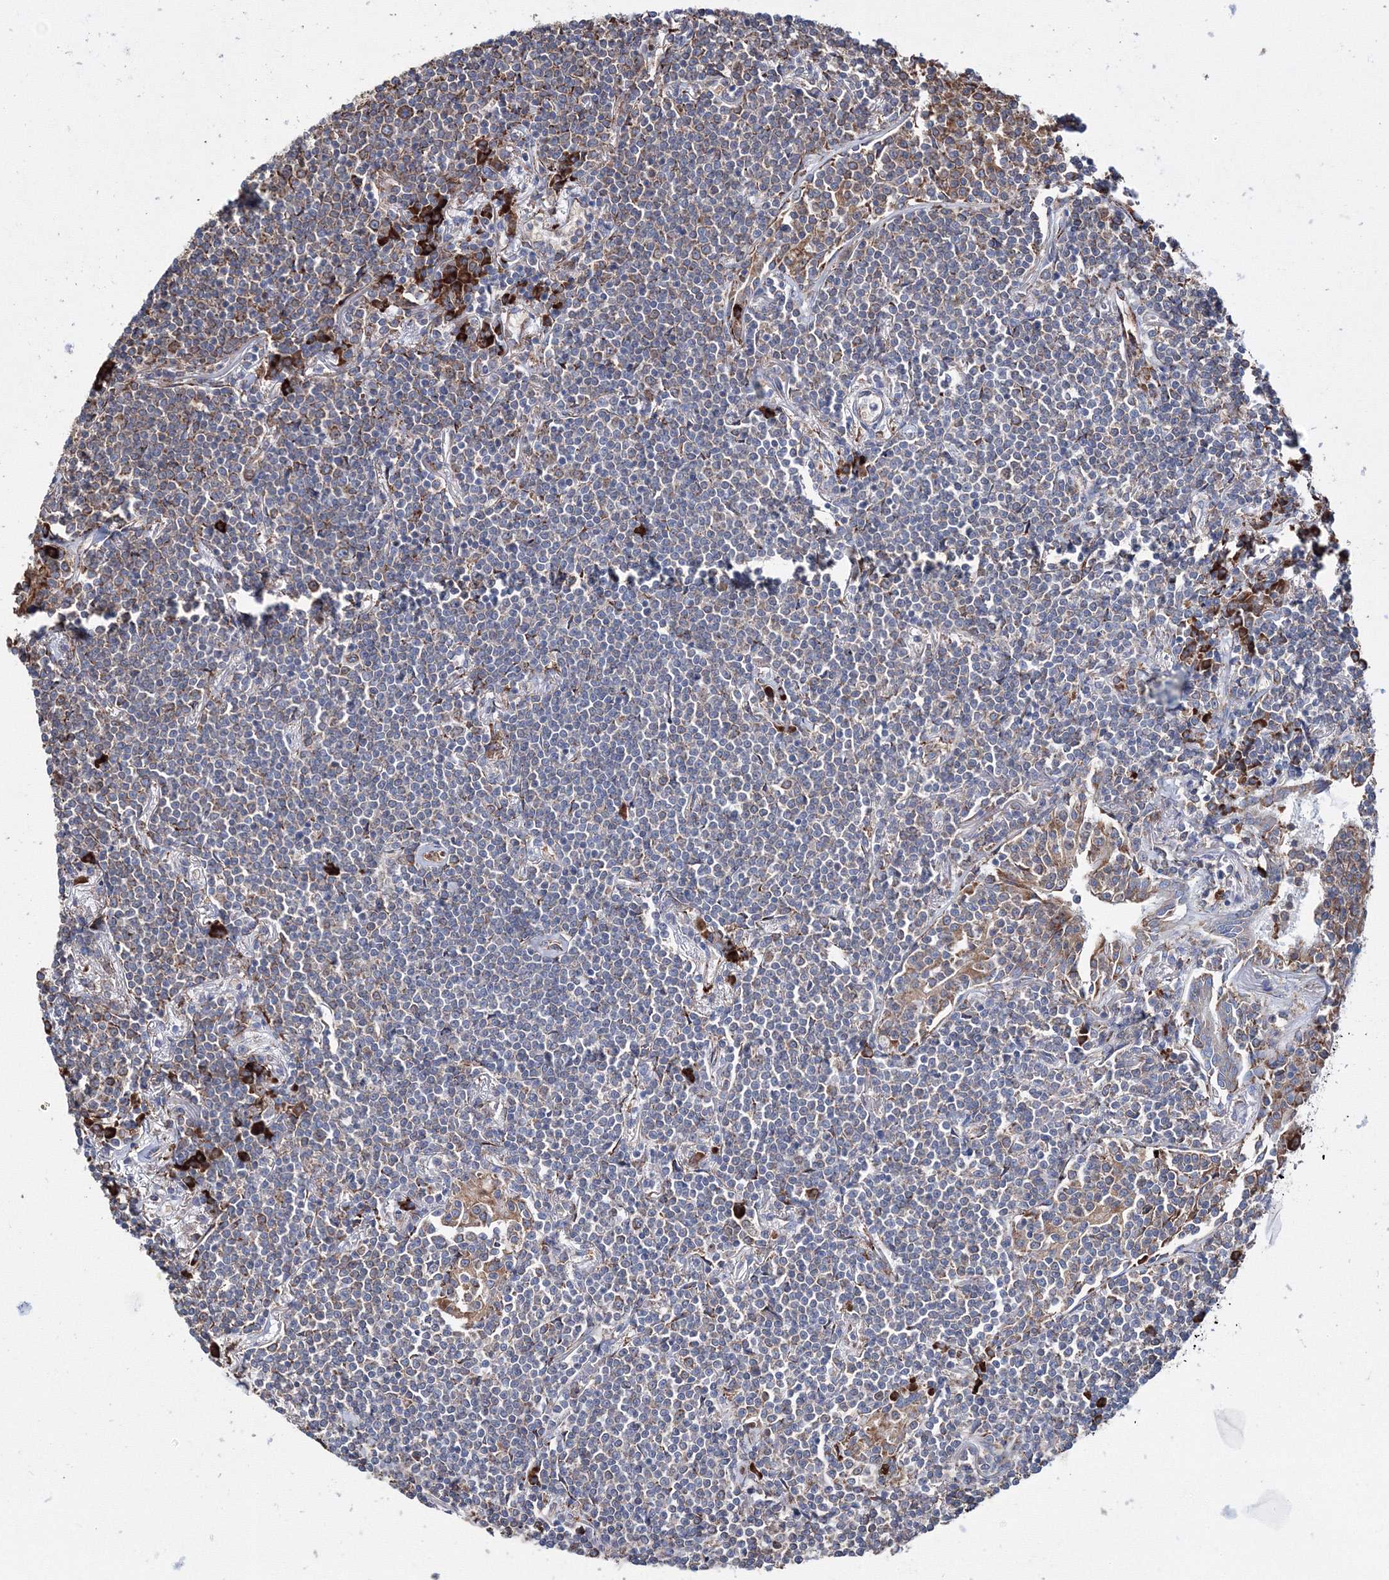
{"staining": {"intensity": "moderate", "quantity": "25%-75%", "location": "cytoplasmic/membranous"}, "tissue": "lymphoma", "cell_type": "Tumor cells", "image_type": "cancer", "snomed": [{"axis": "morphology", "description": "Malignant lymphoma, non-Hodgkin's type, Low grade"}, {"axis": "topography", "description": "Lung"}], "caption": "Immunohistochemical staining of human lymphoma reveals moderate cytoplasmic/membranous protein staining in approximately 25%-75% of tumor cells.", "gene": "VPS8", "patient": {"sex": "female", "age": 71}}